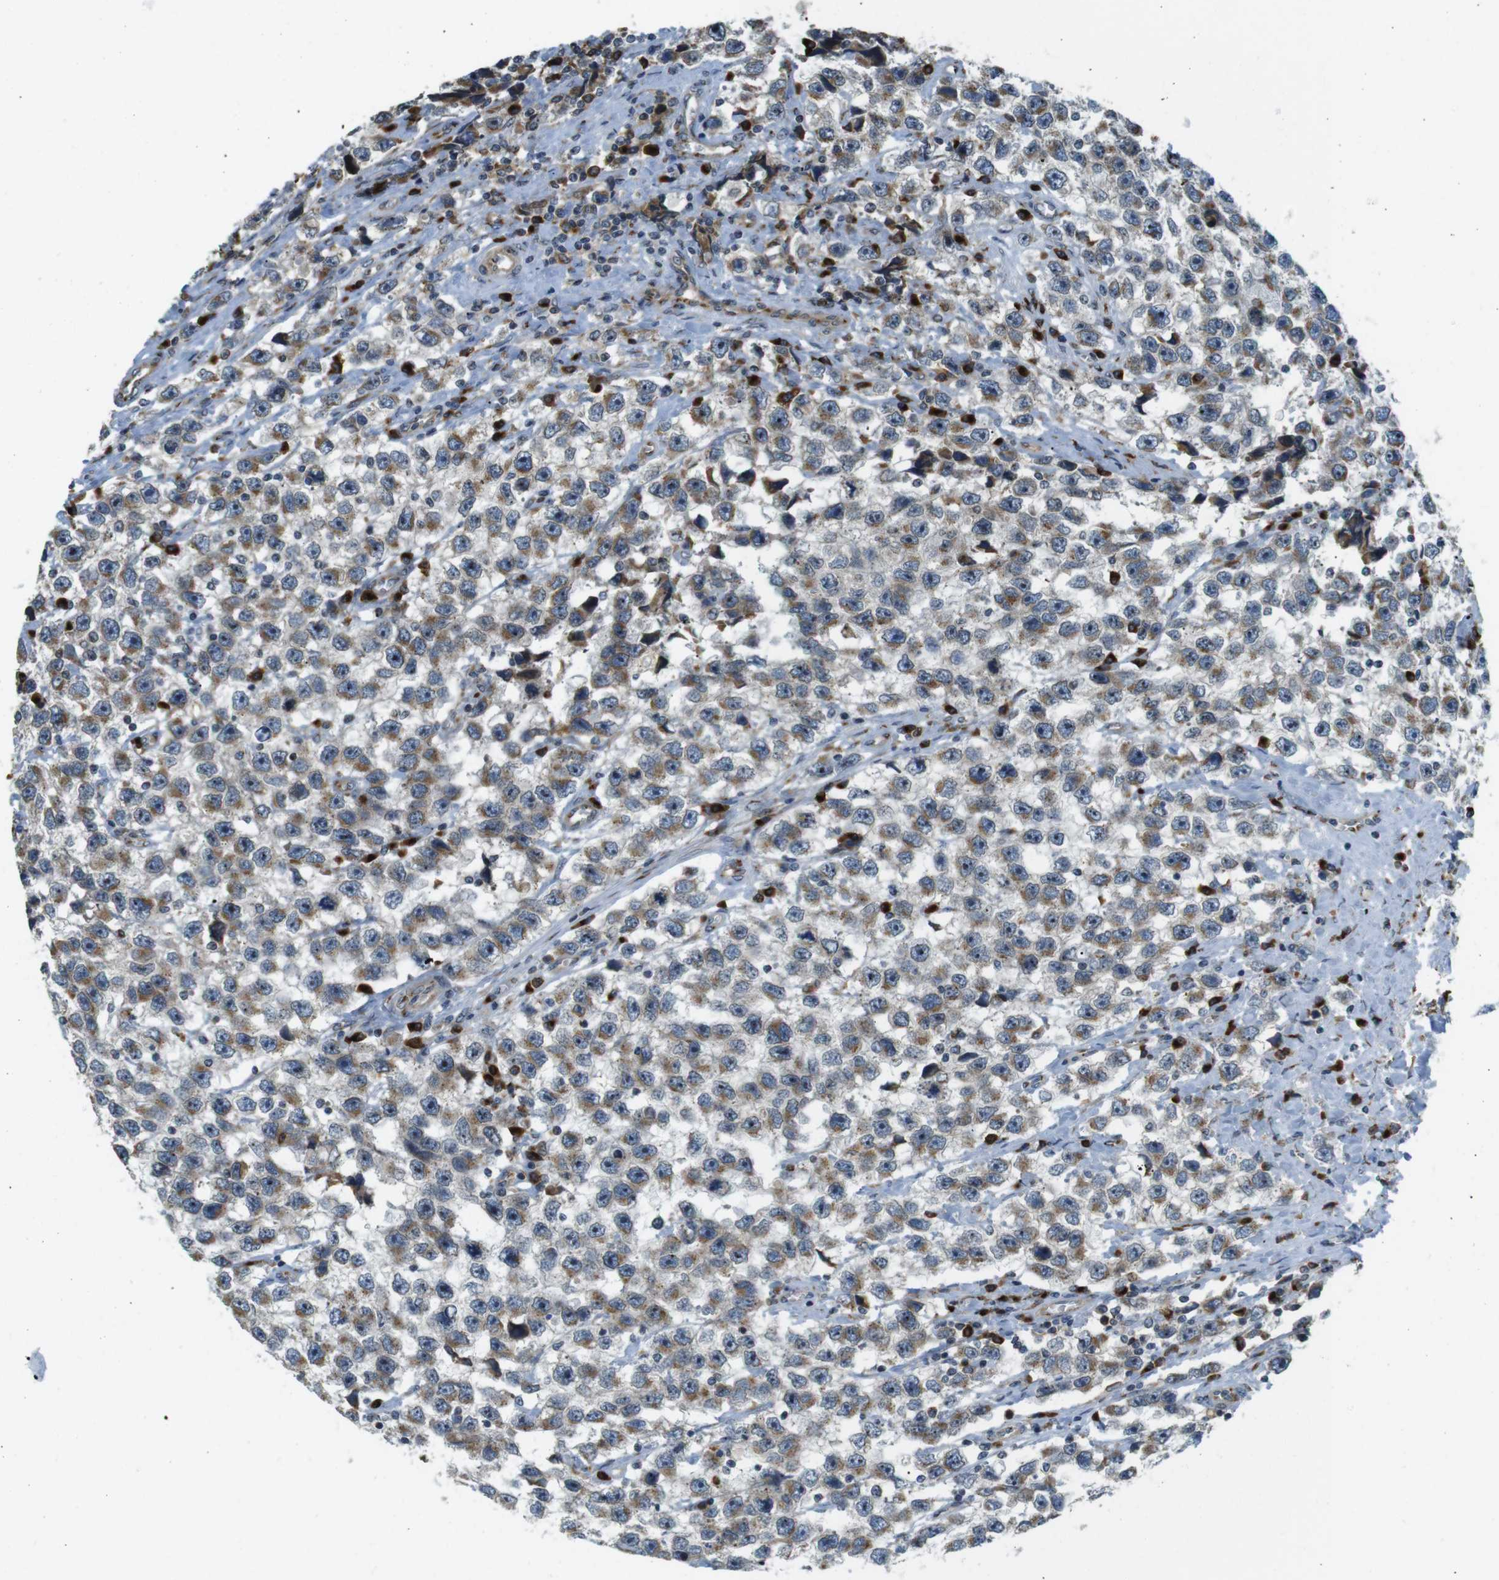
{"staining": {"intensity": "moderate", "quantity": ">75%", "location": "cytoplasmic/membranous"}, "tissue": "testis cancer", "cell_type": "Tumor cells", "image_type": "cancer", "snomed": [{"axis": "morphology", "description": "Seminoma, NOS"}, {"axis": "topography", "description": "Testis"}], "caption": "Testis cancer (seminoma) tissue shows moderate cytoplasmic/membranous expression in about >75% of tumor cells The staining was performed using DAB to visualize the protein expression in brown, while the nuclei were stained in blue with hematoxylin (Magnification: 20x).", "gene": "TMEM143", "patient": {"sex": "male", "age": 33}}